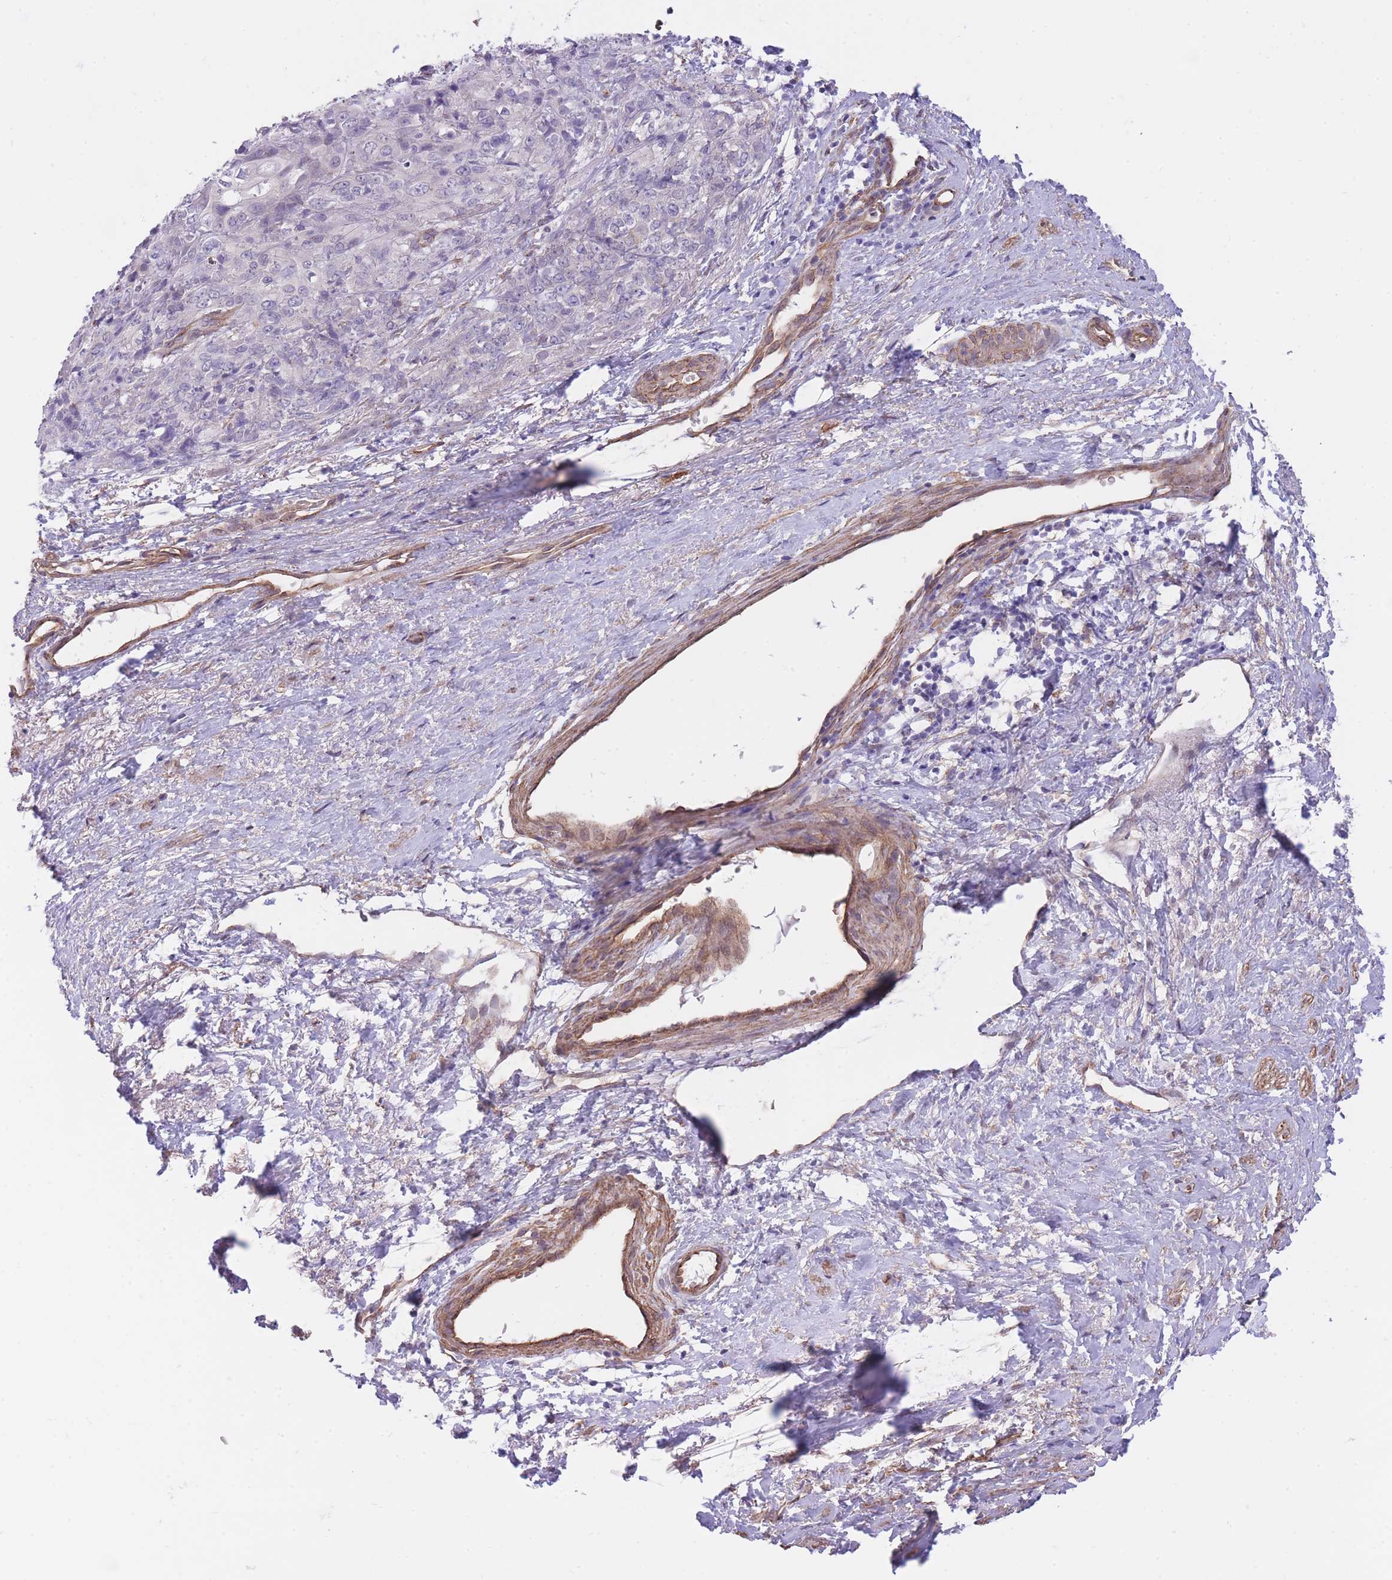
{"staining": {"intensity": "negative", "quantity": "none", "location": "none"}, "tissue": "skin cancer", "cell_type": "Tumor cells", "image_type": "cancer", "snomed": [{"axis": "morphology", "description": "Squamous cell carcinoma, NOS"}, {"axis": "topography", "description": "Skin"}, {"axis": "topography", "description": "Vulva"}], "caption": "Protein analysis of skin squamous cell carcinoma shows no significant positivity in tumor cells.", "gene": "QTRT1", "patient": {"sex": "female", "age": 85}}